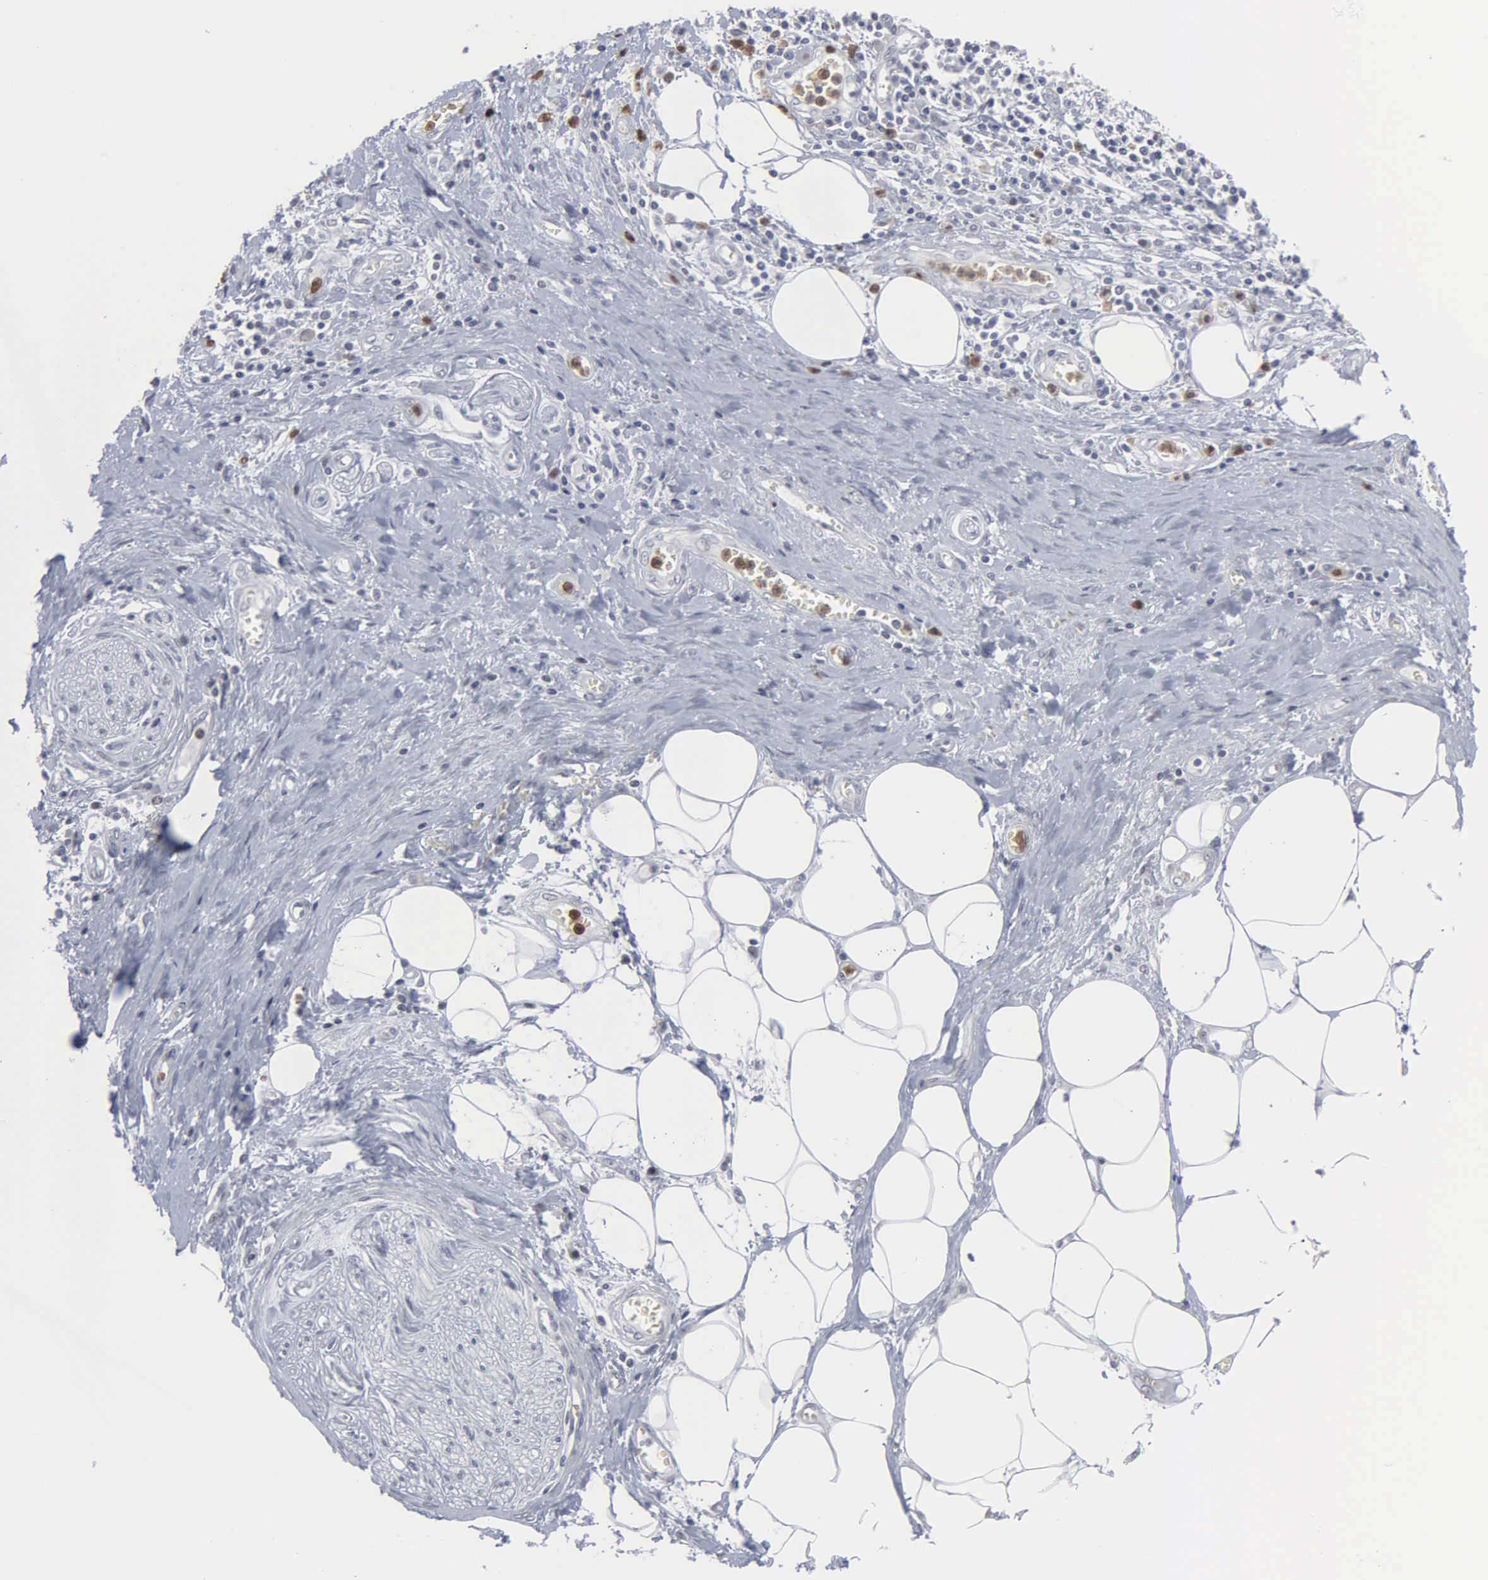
{"staining": {"intensity": "negative", "quantity": "none", "location": "none"}, "tissue": "pancreatic cancer", "cell_type": "Tumor cells", "image_type": "cancer", "snomed": [{"axis": "morphology", "description": "Adenocarcinoma, NOS"}, {"axis": "topography", "description": "Pancreas"}], "caption": "The histopathology image reveals no significant staining in tumor cells of pancreatic cancer (adenocarcinoma).", "gene": "SPIN3", "patient": {"sex": "female", "age": 70}}